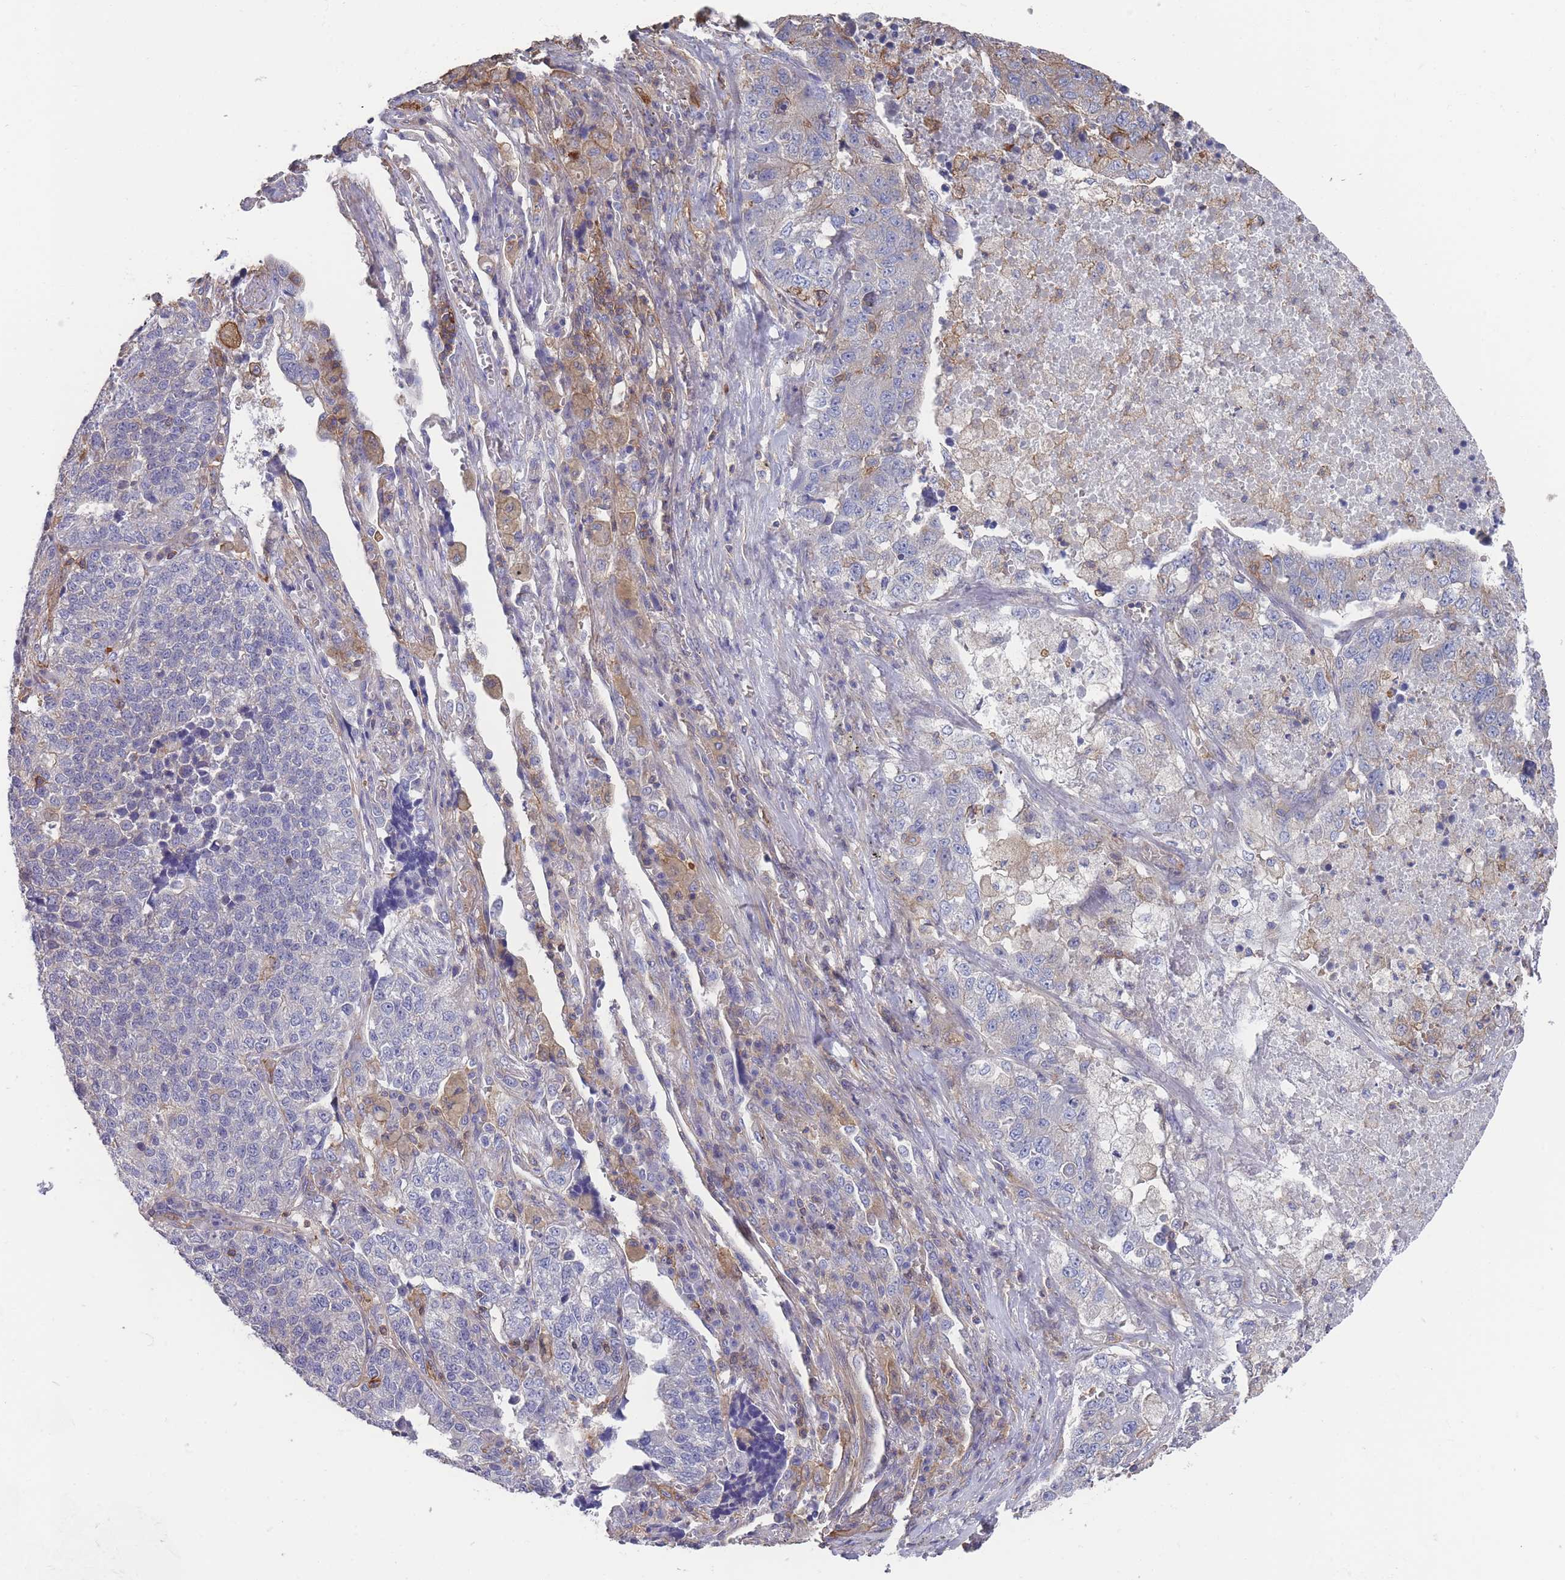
{"staining": {"intensity": "weak", "quantity": "<25%", "location": "cytoplasmic/membranous"}, "tissue": "lung cancer", "cell_type": "Tumor cells", "image_type": "cancer", "snomed": [{"axis": "morphology", "description": "Adenocarcinoma, NOS"}, {"axis": "topography", "description": "Lung"}], "caption": "Tumor cells are negative for protein expression in human lung cancer (adenocarcinoma). (Brightfield microscopy of DAB (3,3'-diaminobenzidine) immunohistochemistry at high magnification).", "gene": "SCCPDH", "patient": {"sex": "male", "age": 49}}